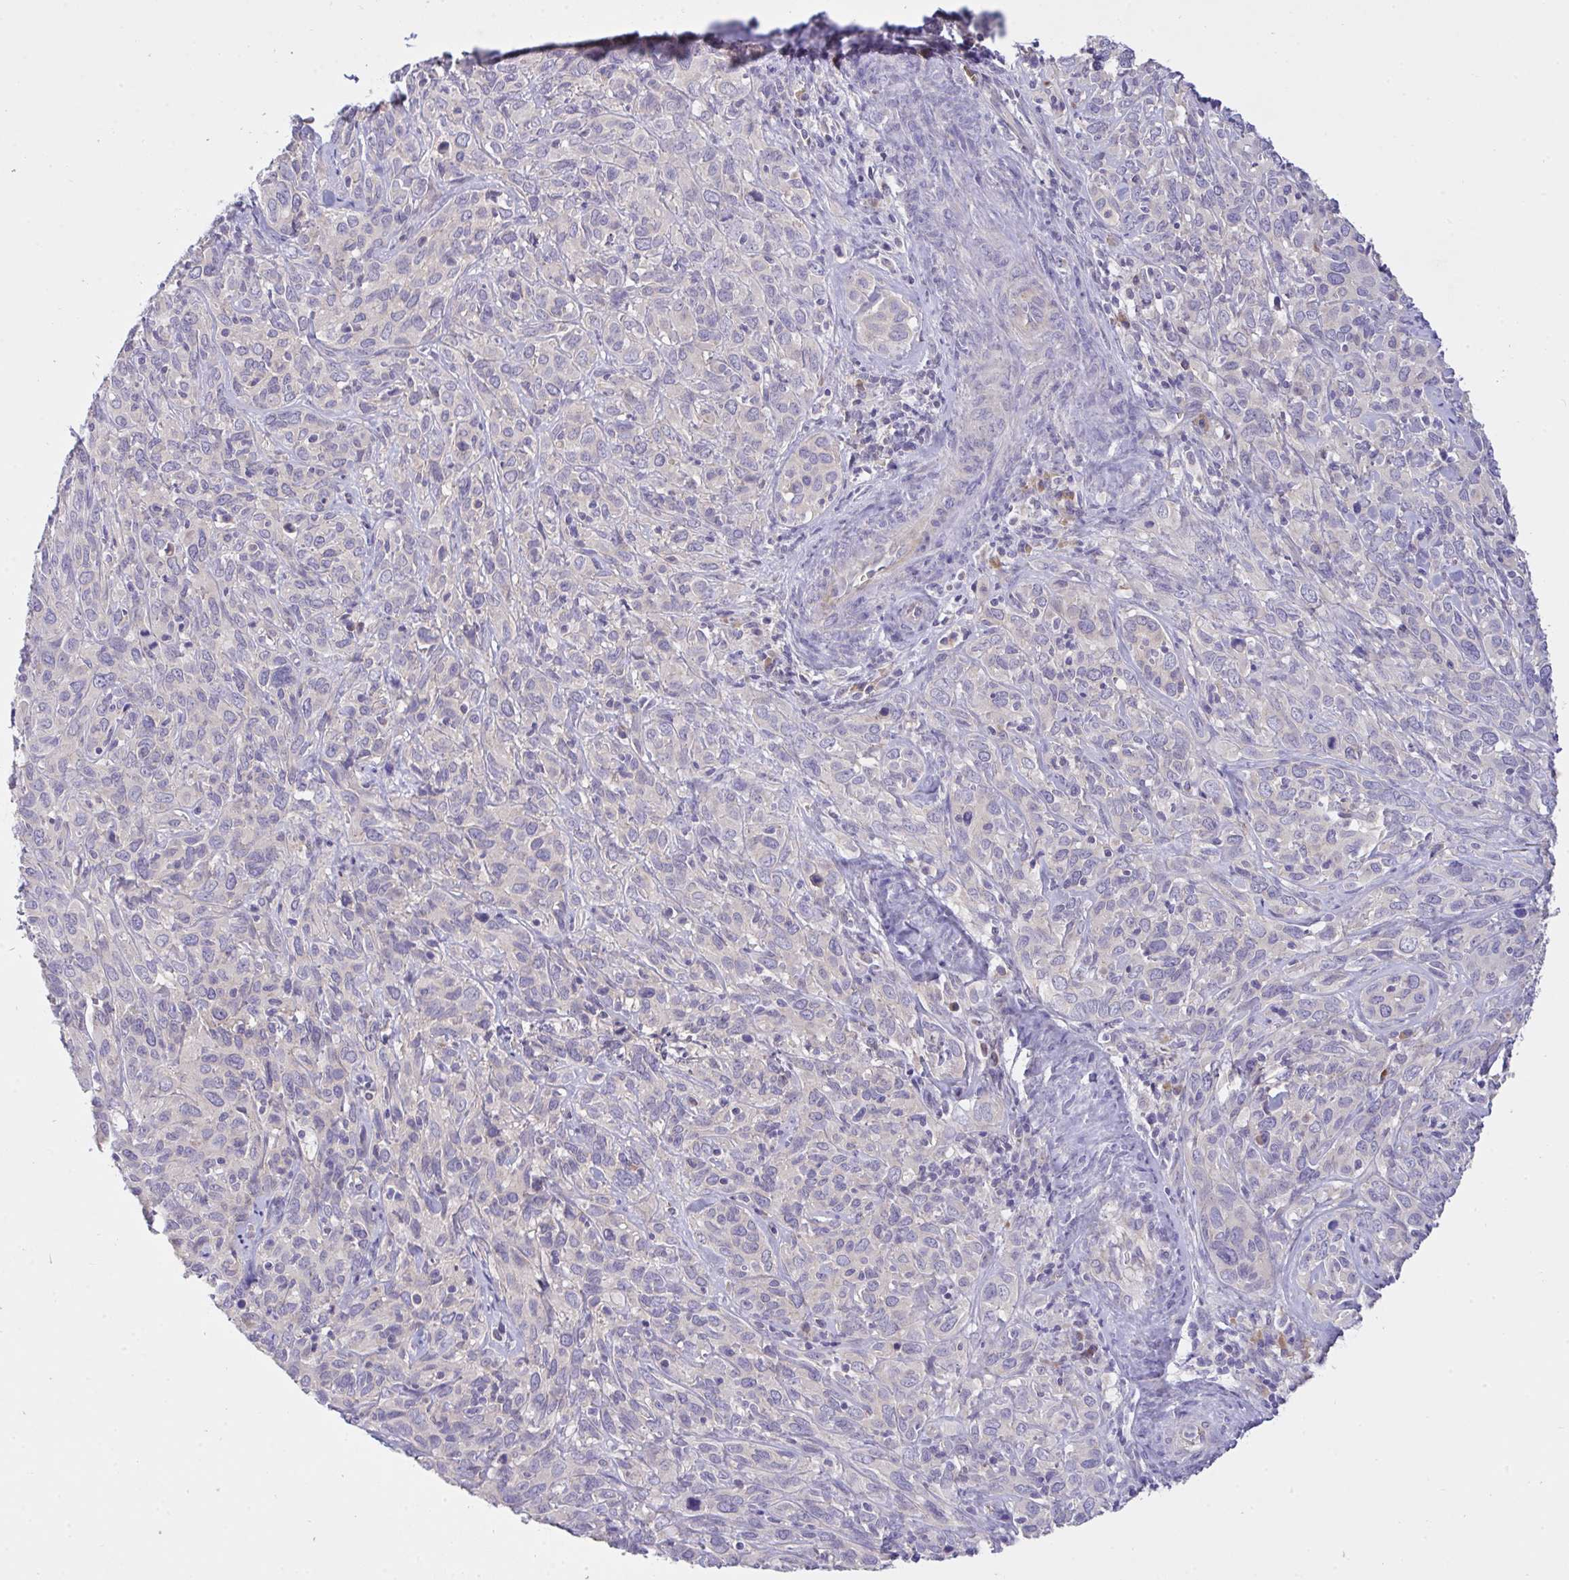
{"staining": {"intensity": "negative", "quantity": "none", "location": "none"}, "tissue": "cervical cancer", "cell_type": "Tumor cells", "image_type": "cancer", "snomed": [{"axis": "morphology", "description": "Normal tissue, NOS"}, {"axis": "morphology", "description": "Squamous cell carcinoma, NOS"}, {"axis": "topography", "description": "Cervix"}], "caption": "Immunohistochemistry image of neoplastic tissue: human cervical cancer stained with DAB (3,3'-diaminobenzidine) displays no significant protein expression in tumor cells.", "gene": "ZNF581", "patient": {"sex": "female", "age": 51}}